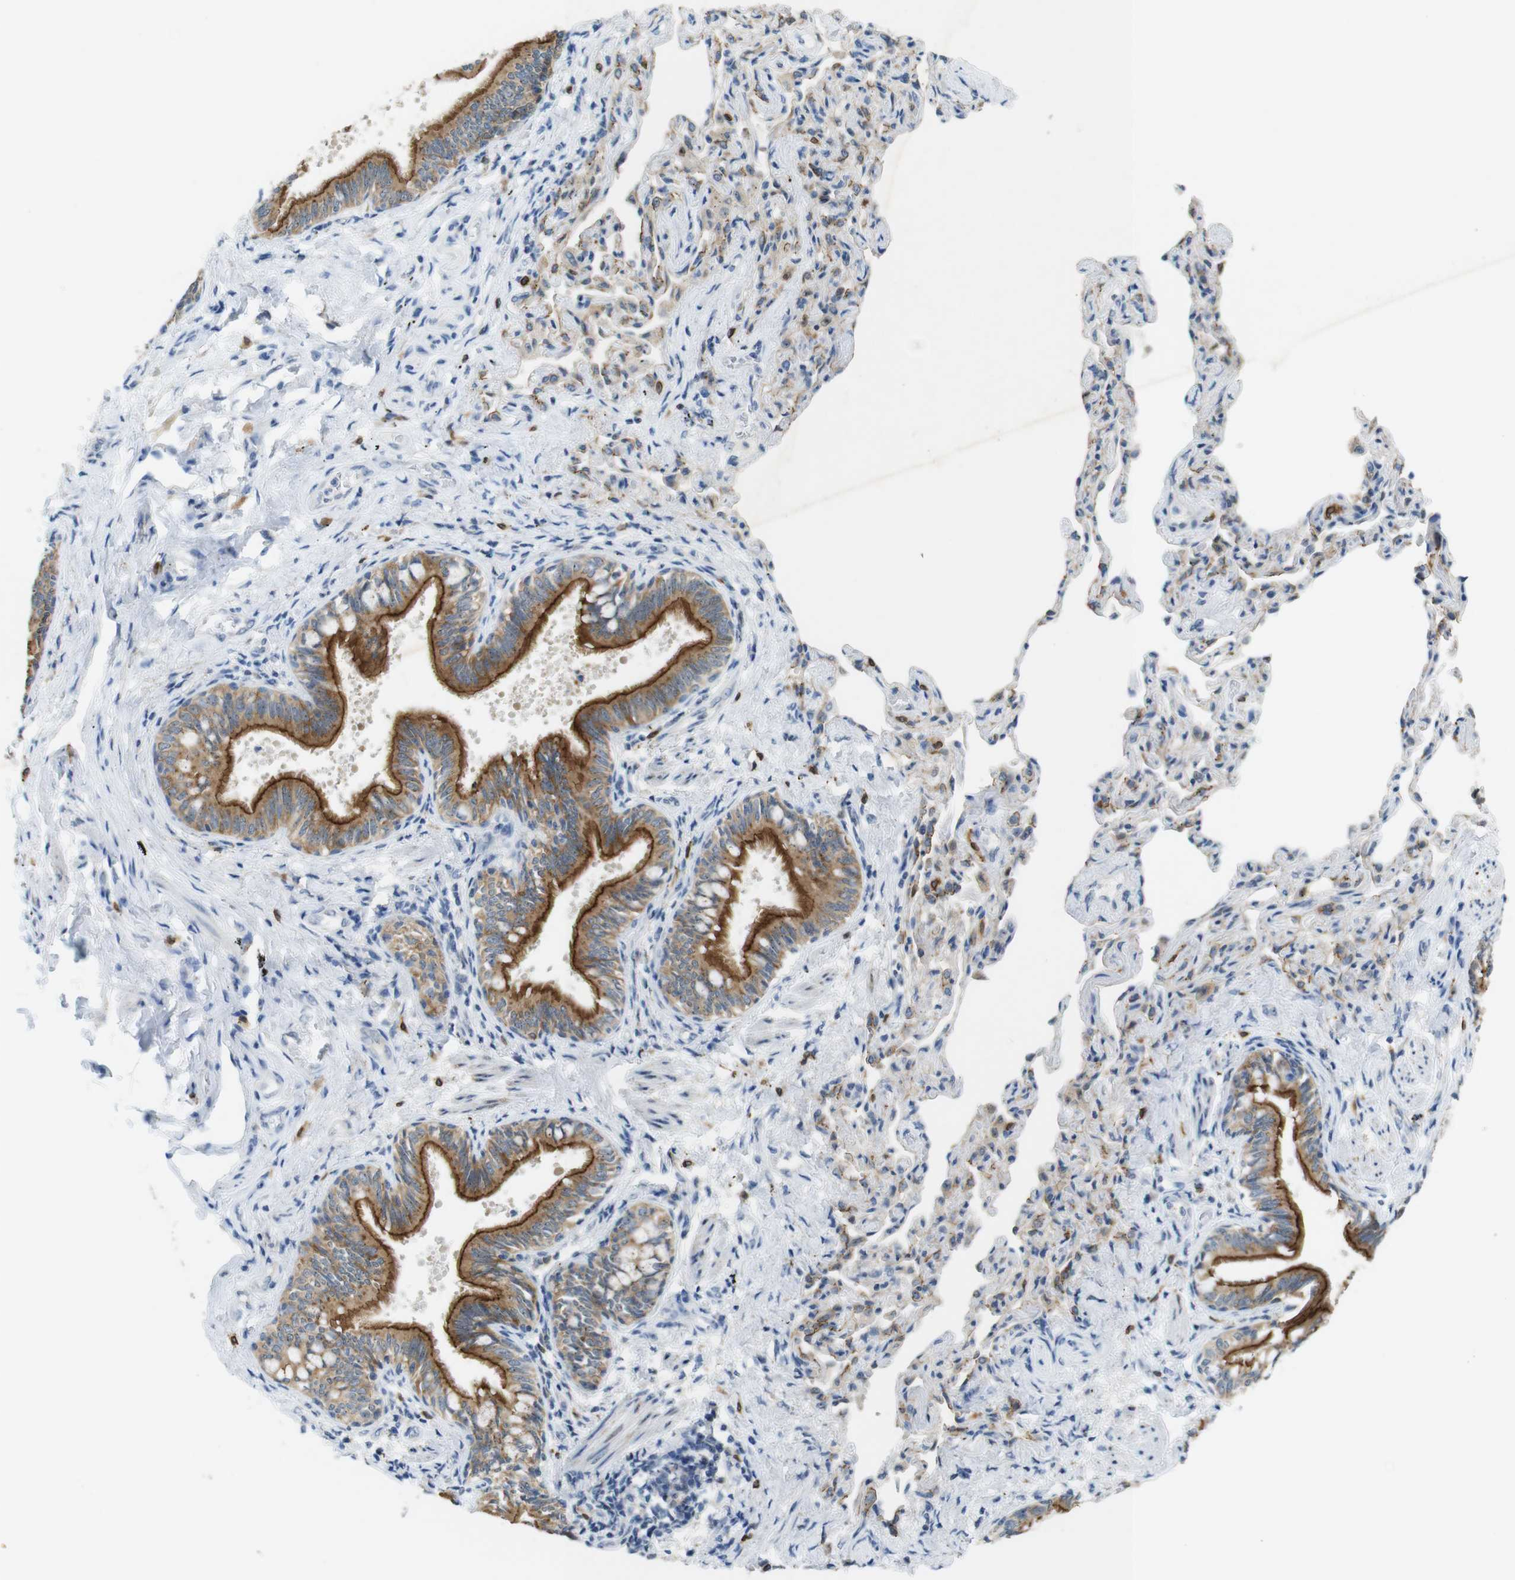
{"staining": {"intensity": "moderate", "quantity": ">75%", "location": "cytoplasmic/membranous"}, "tissue": "bronchus", "cell_type": "Respiratory epithelial cells", "image_type": "normal", "snomed": [{"axis": "morphology", "description": "Normal tissue, NOS"}, {"axis": "topography", "description": "Bronchus"}, {"axis": "topography", "description": "Lung"}], "caption": "A brown stain highlights moderate cytoplasmic/membranous expression of a protein in respiratory epithelial cells of benign human bronchus.", "gene": "TJP3", "patient": {"sex": "male", "age": 64}}